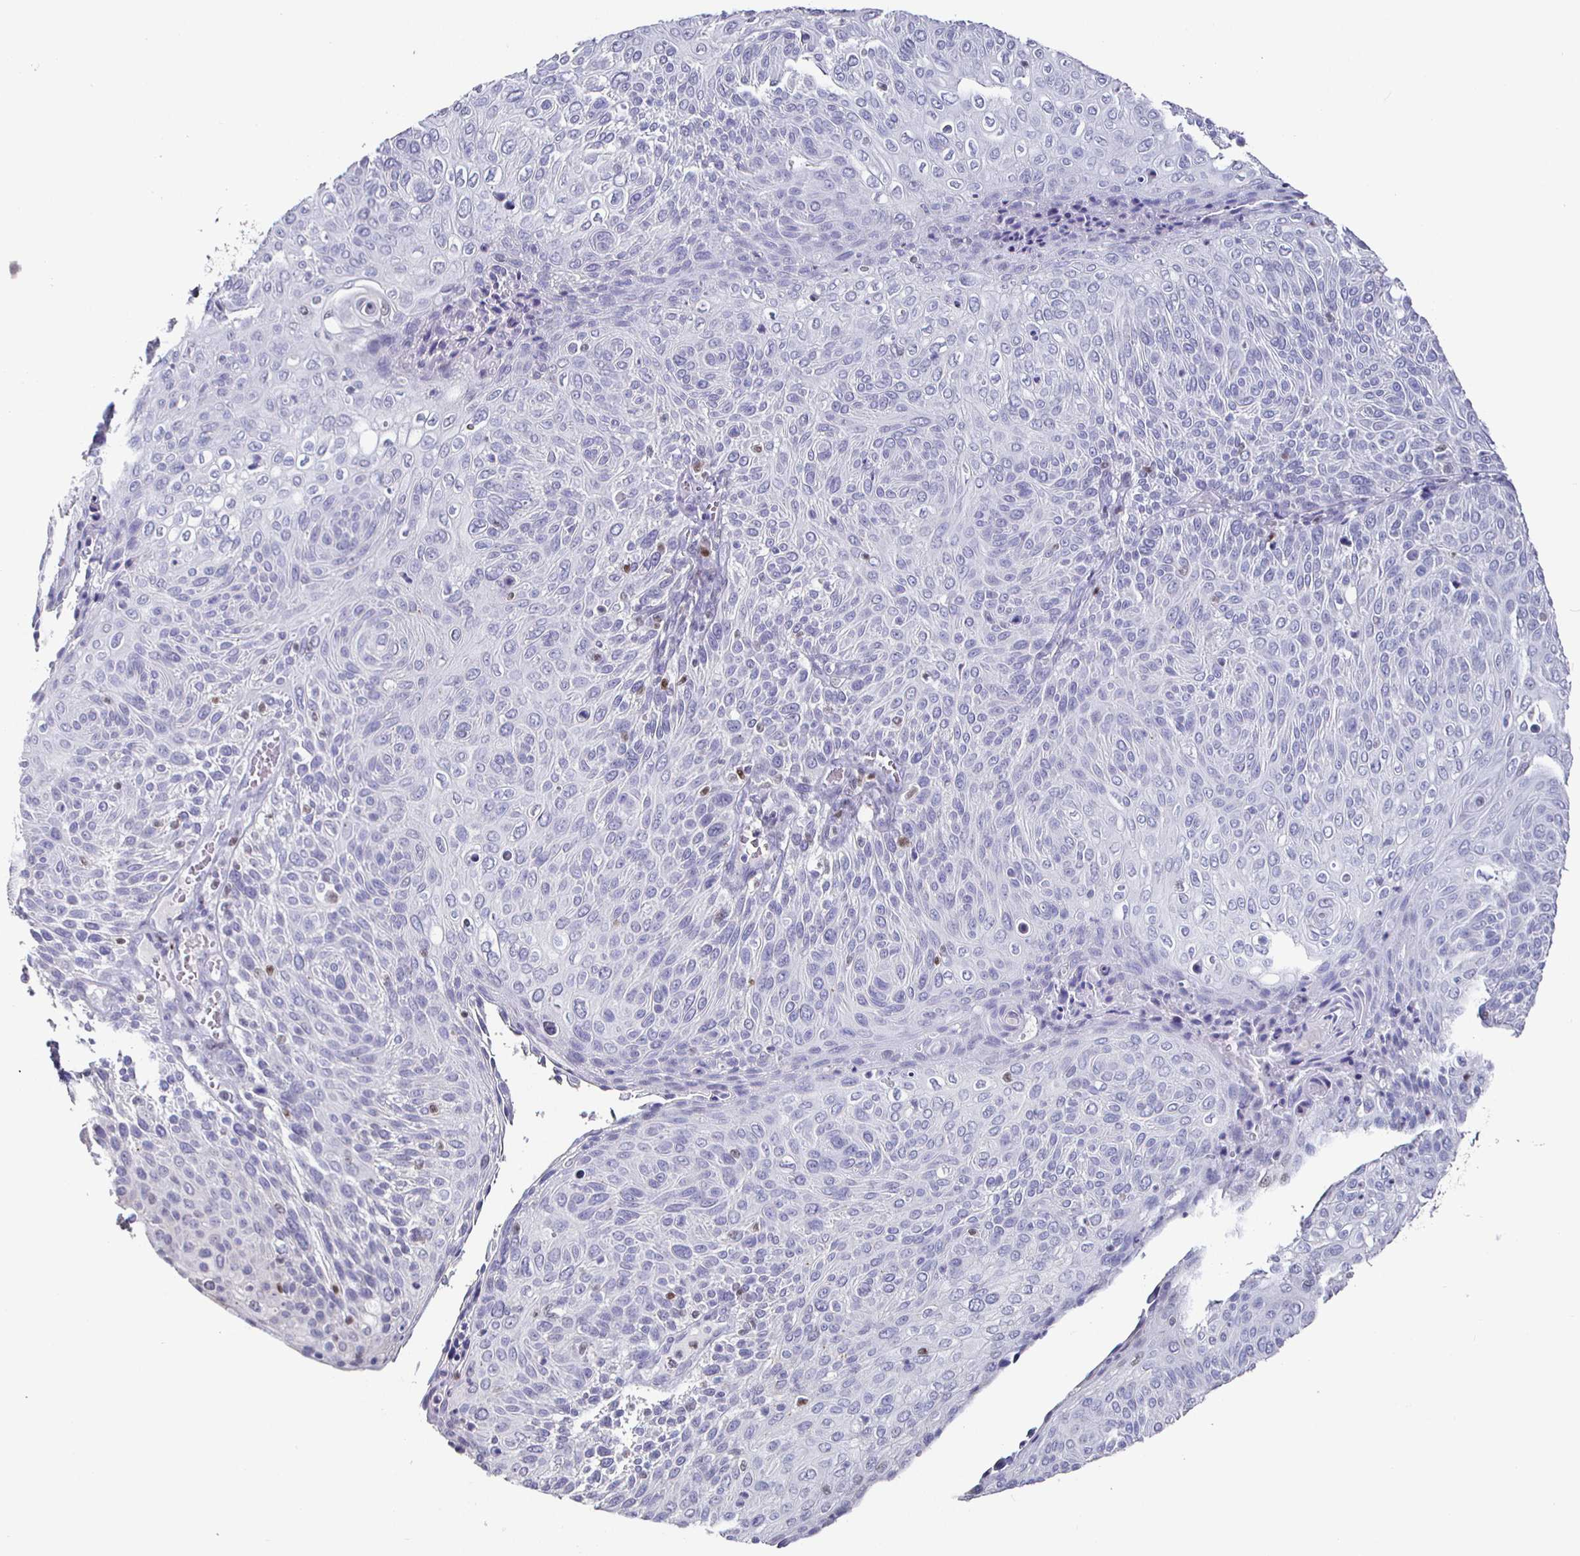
{"staining": {"intensity": "negative", "quantity": "none", "location": "none"}, "tissue": "cervical cancer", "cell_type": "Tumor cells", "image_type": "cancer", "snomed": [{"axis": "morphology", "description": "Squamous cell carcinoma, NOS"}, {"axis": "topography", "description": "Cervix"}], "caption": "The micrograph demonstrates no significant positivity in tumor cells of cervical squamous cell carcinoma. Brightfield microscopy of immunohistochemistry (IHC) stained with DAB (3,3'-diaminobenzidine) (brown) and hematoxylin (blue), captured at high magnification.", "gene": "RUNX2", "patient": {"sex": "female", "age": 31}}